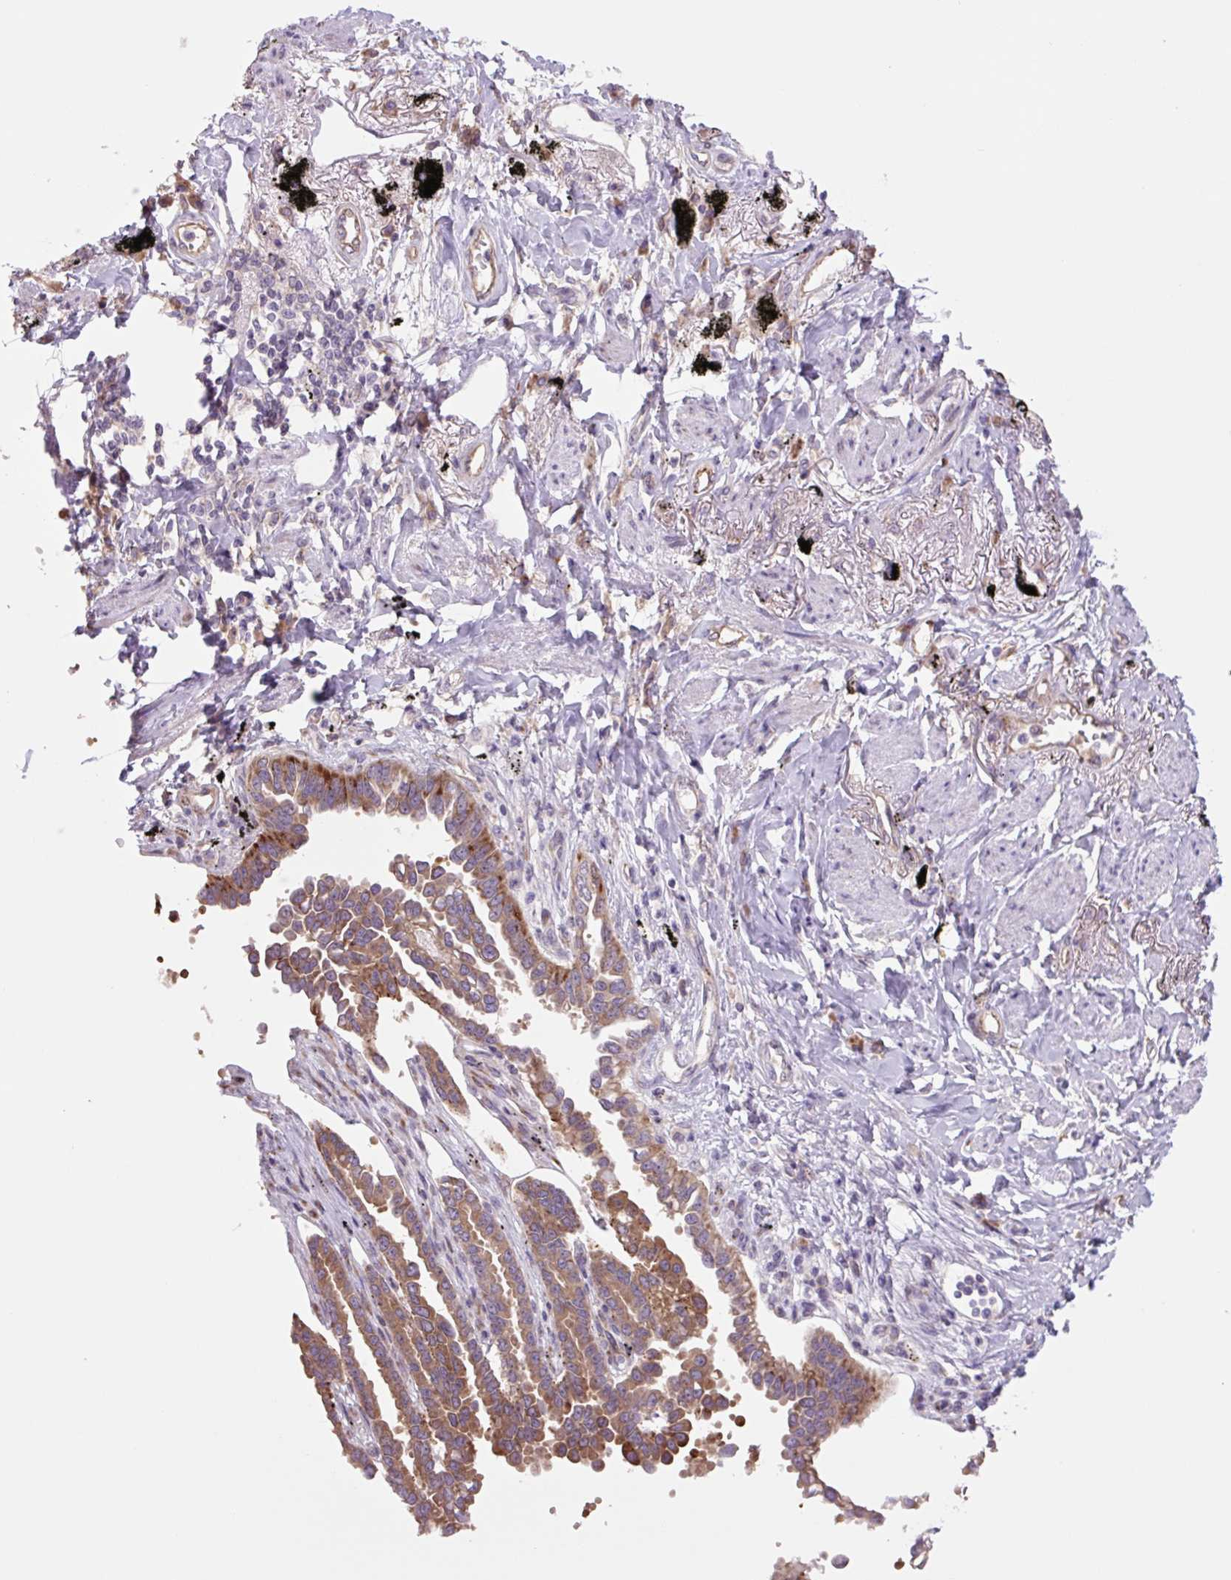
{"staining": {"intensity": "strong", "quantity": ">75%", "location": "cytoplasmic/membranous"}, "tissue": "lung cancer", "cell_type": "Tumor cells", "image_type": "cancer", "snomed": [{"axis": "morphology", "description": "Adenocarcinoma, NOS"}, {"axis": "topography", "description": "Lung"}], "caption": "Human lung cancer (adenocarcinoma) stained with a brown dye reveals strong cytoplasmic/membranous positive positivity in about >75% of tumor cells.", "gene": "PLA2G4A", "patient": {"sex": "male", "age": 67}}